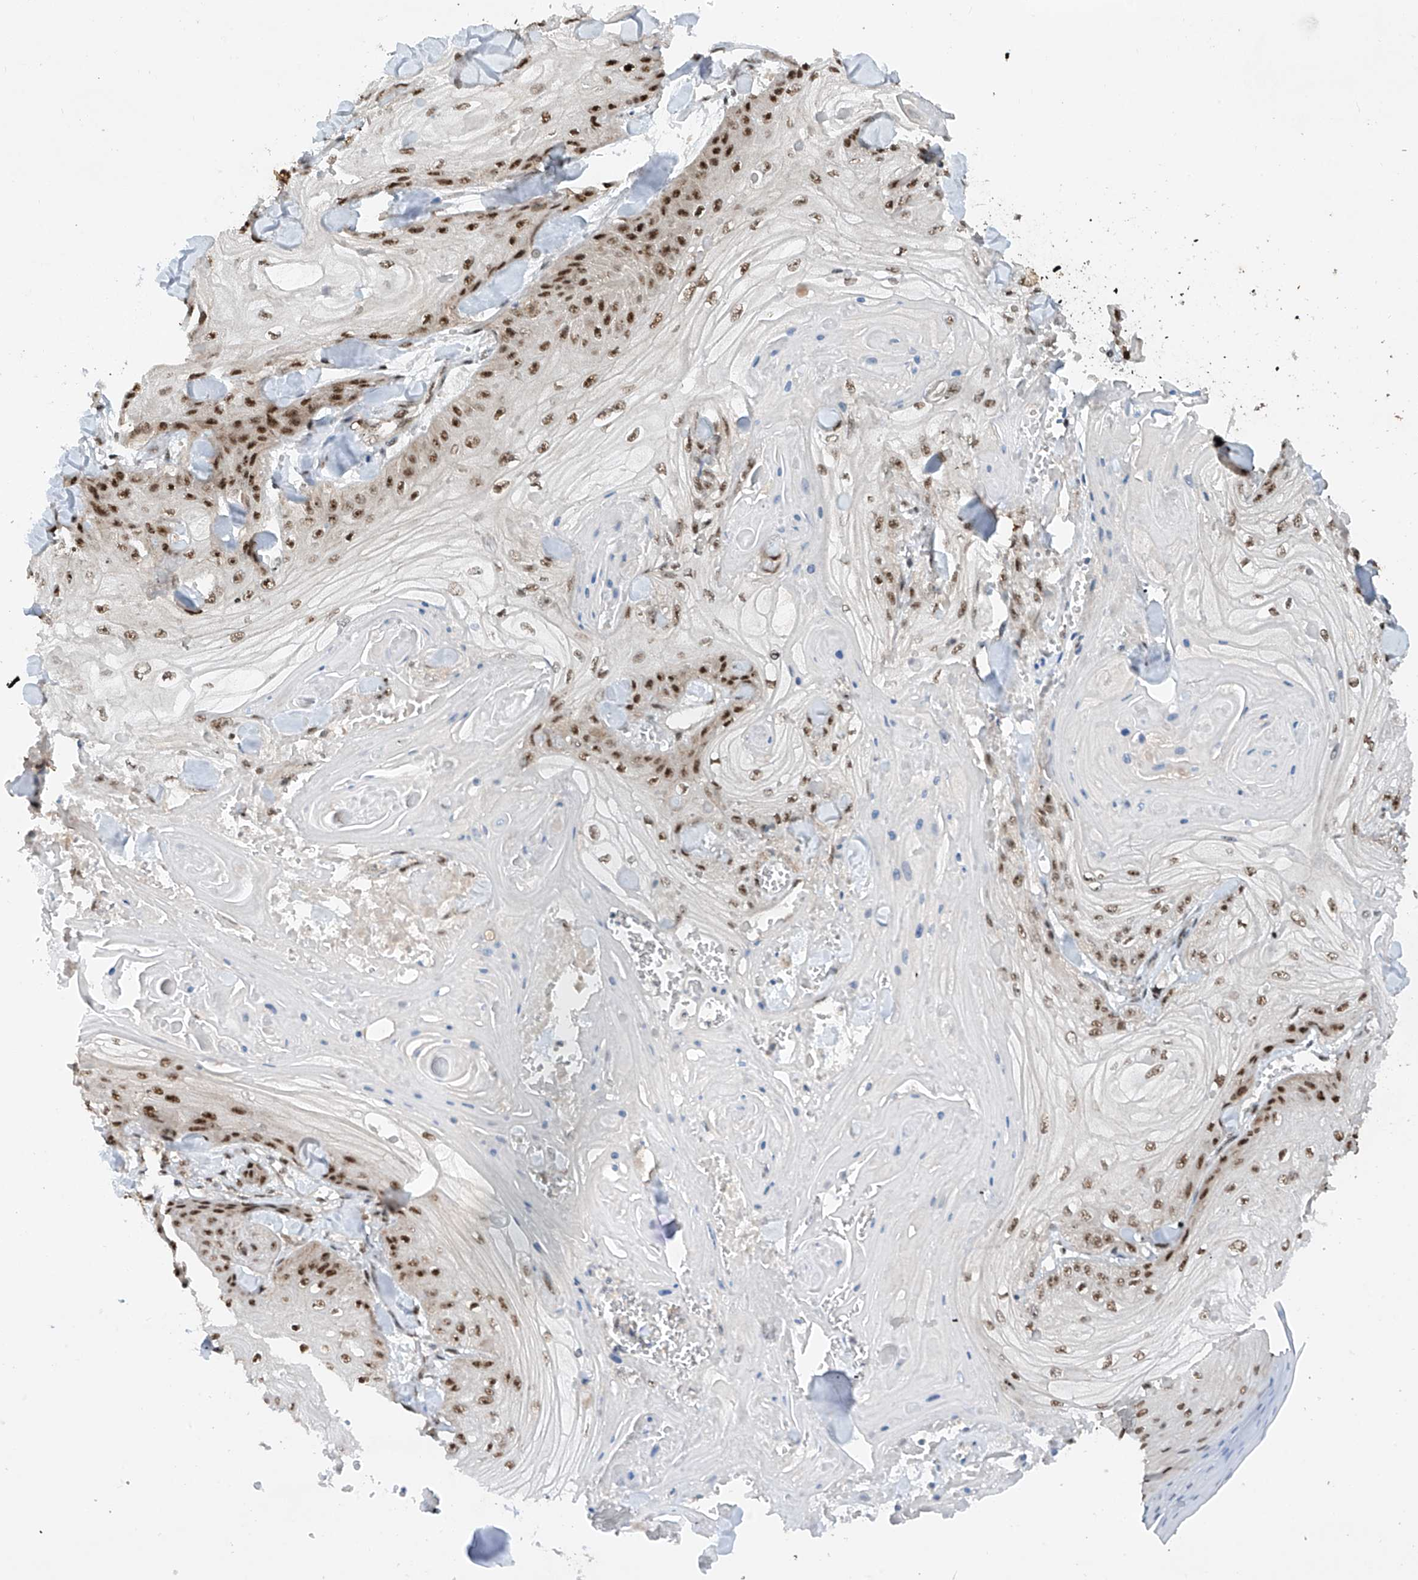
{"staining": {"intensity": "strong", "quantity": ">75%", "location": "nuclear"}, "tissue": "skin cancer", "cell_type": "Tumor cells", "image_type": "cancer", "snomed": [{"axis": "morphology", "description": "Squamous cell carcinoma, NOS"}, {"axis": "topography", "description": "Skin"}], "caption": "Brown immunohistochemical staining in human squamous cell carcinoma (skin) displays strong nuclear positivity in about >75% of tumor cells.", "gene": "RPAIN", "patient": {"sex": "male", "age": 74}}